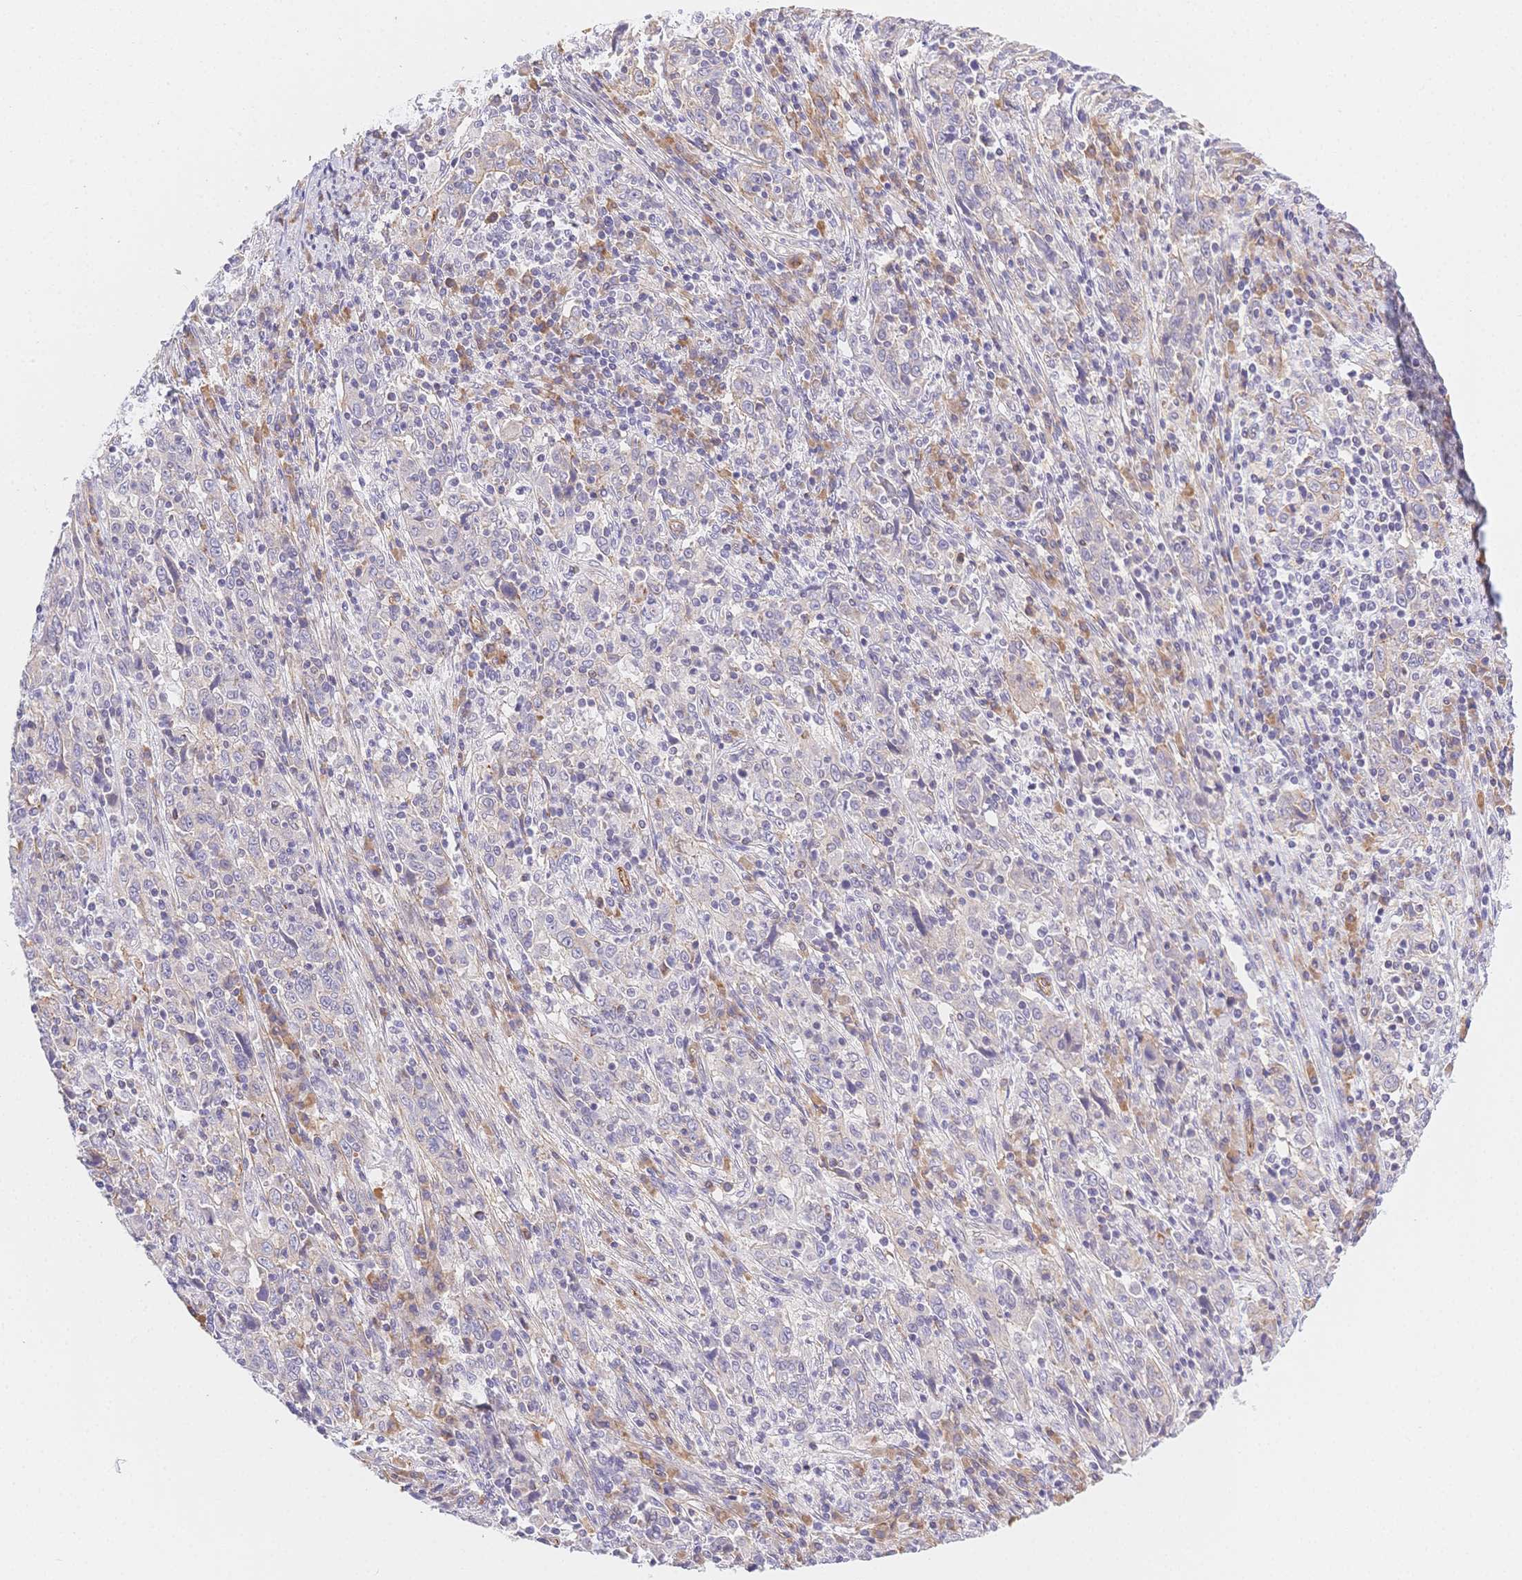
{"staining": {"intensity": "moderate", "quantity": "<25%", "location": "cytoplasmic/membranous"}, "tissue": "cervical cancer", "cell_type": "Tumor cells", "image_type": "cancer", "snomed": [{"axis": "morphology", "description": "Squamous cell carcinoma, NOS"}, {"axis": "topography", "description": "Cervix"}], "caption": "This is a histology image of immunohistochemistry staining of cervical cancer, which shows moderate positivity in the cytoplasmic/membranous of tumor cells.", "gene": "CSN1S1", "patient": {"sex": "female", "age": 46}}